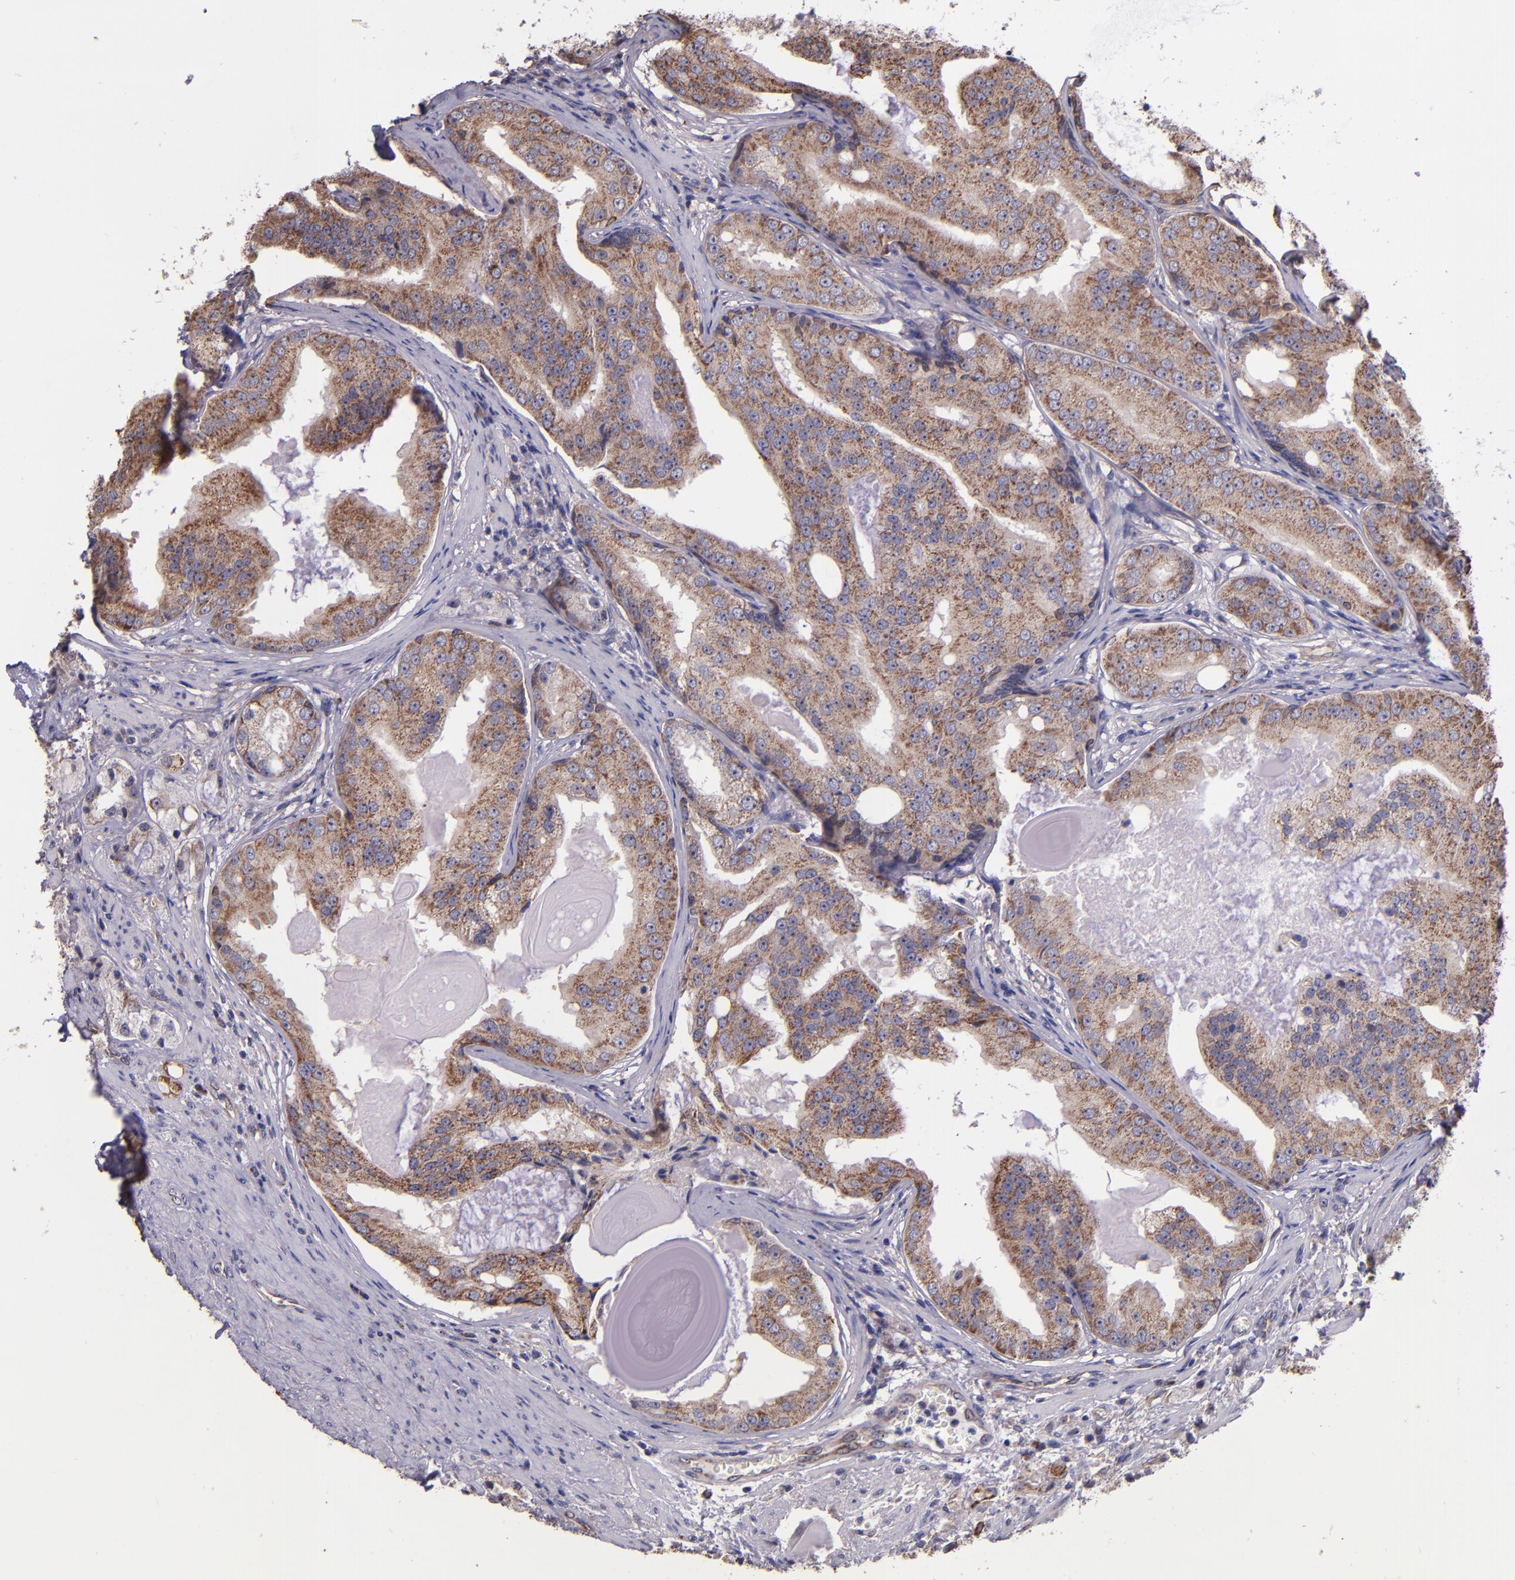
{"staining": {"intensity": "moderate", "quantity": ">75%", "location": "cytoplasmic/membranous"}, "tissue": "prostate cancer", "cell_type": "Tumor cells", "image_type": "cancer", "snomed": [{"axis": "morphology", "description": "Adenocarcinoma, High grade"}, {"axis": "topography", "description": "Prostate"}], "caption": "Protein expression analysis of human adenocarcinoma (high-grade) (prostate) reveals moderate cytoplasmic/membranous positivity in approximately >75% of tumor cells.", "gene": "SHC1", "patient": {"sex": "male", "age": 68}}